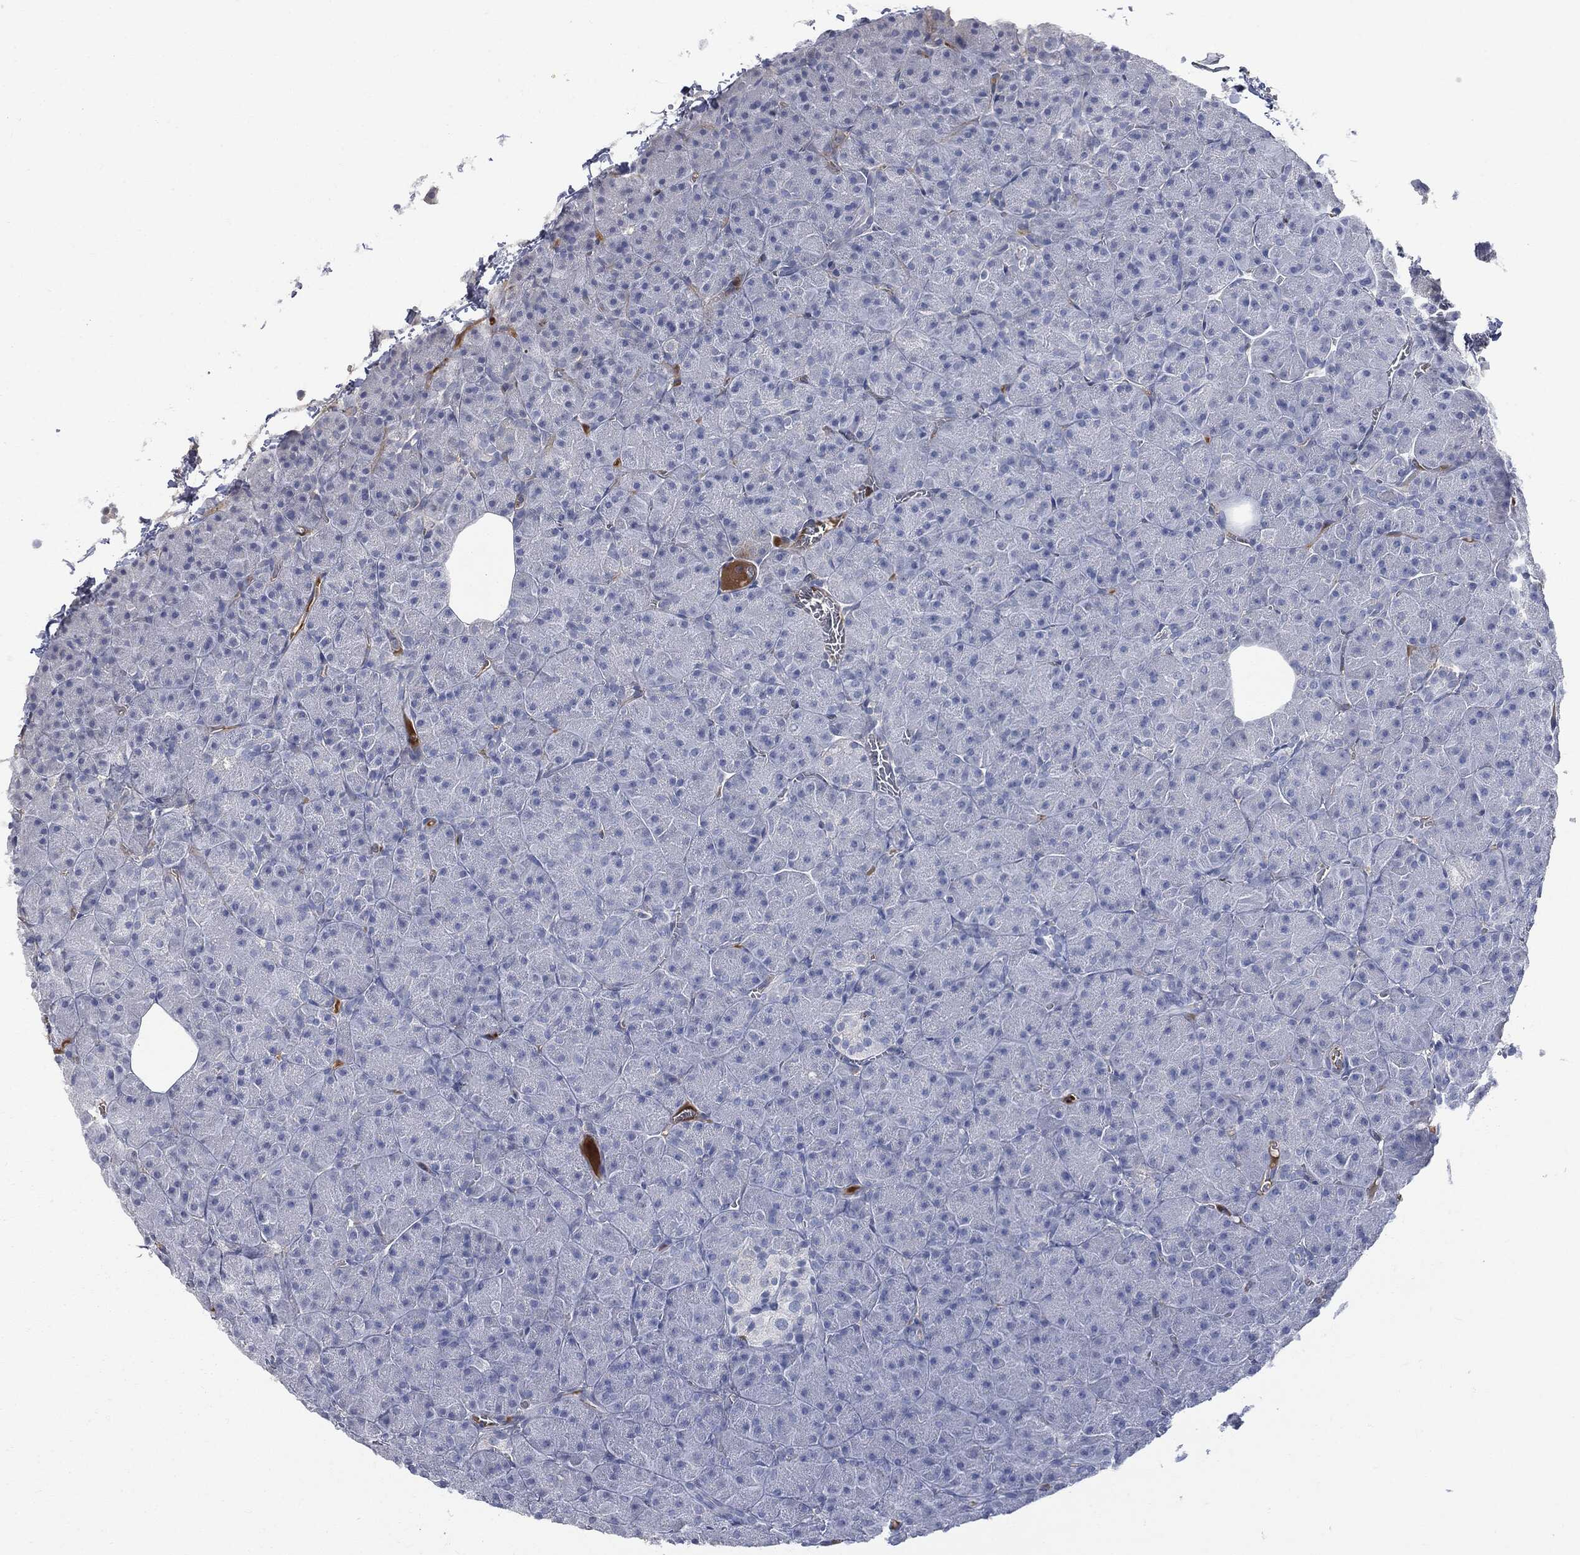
{"staining": {"intensity": "negative", "quantity": "none", "location": "none"}, "tissue": "pancreas", "cell_type": "Exocrine glandular cells", "image_type": "normal", "snomed": [{"axis": "morphology", "description": "Normal tissue, NOS"}, {"axis": "topography", "description": "Pancreas"}], "caption": "DAB (3,3'-diaminobenzidine) immunohistochemical staining of normal human pancreas exhibits no significant expression in exocrine glandular cells.", "gene": "BTK", "patient": {"sex": "male", "age": 61}}